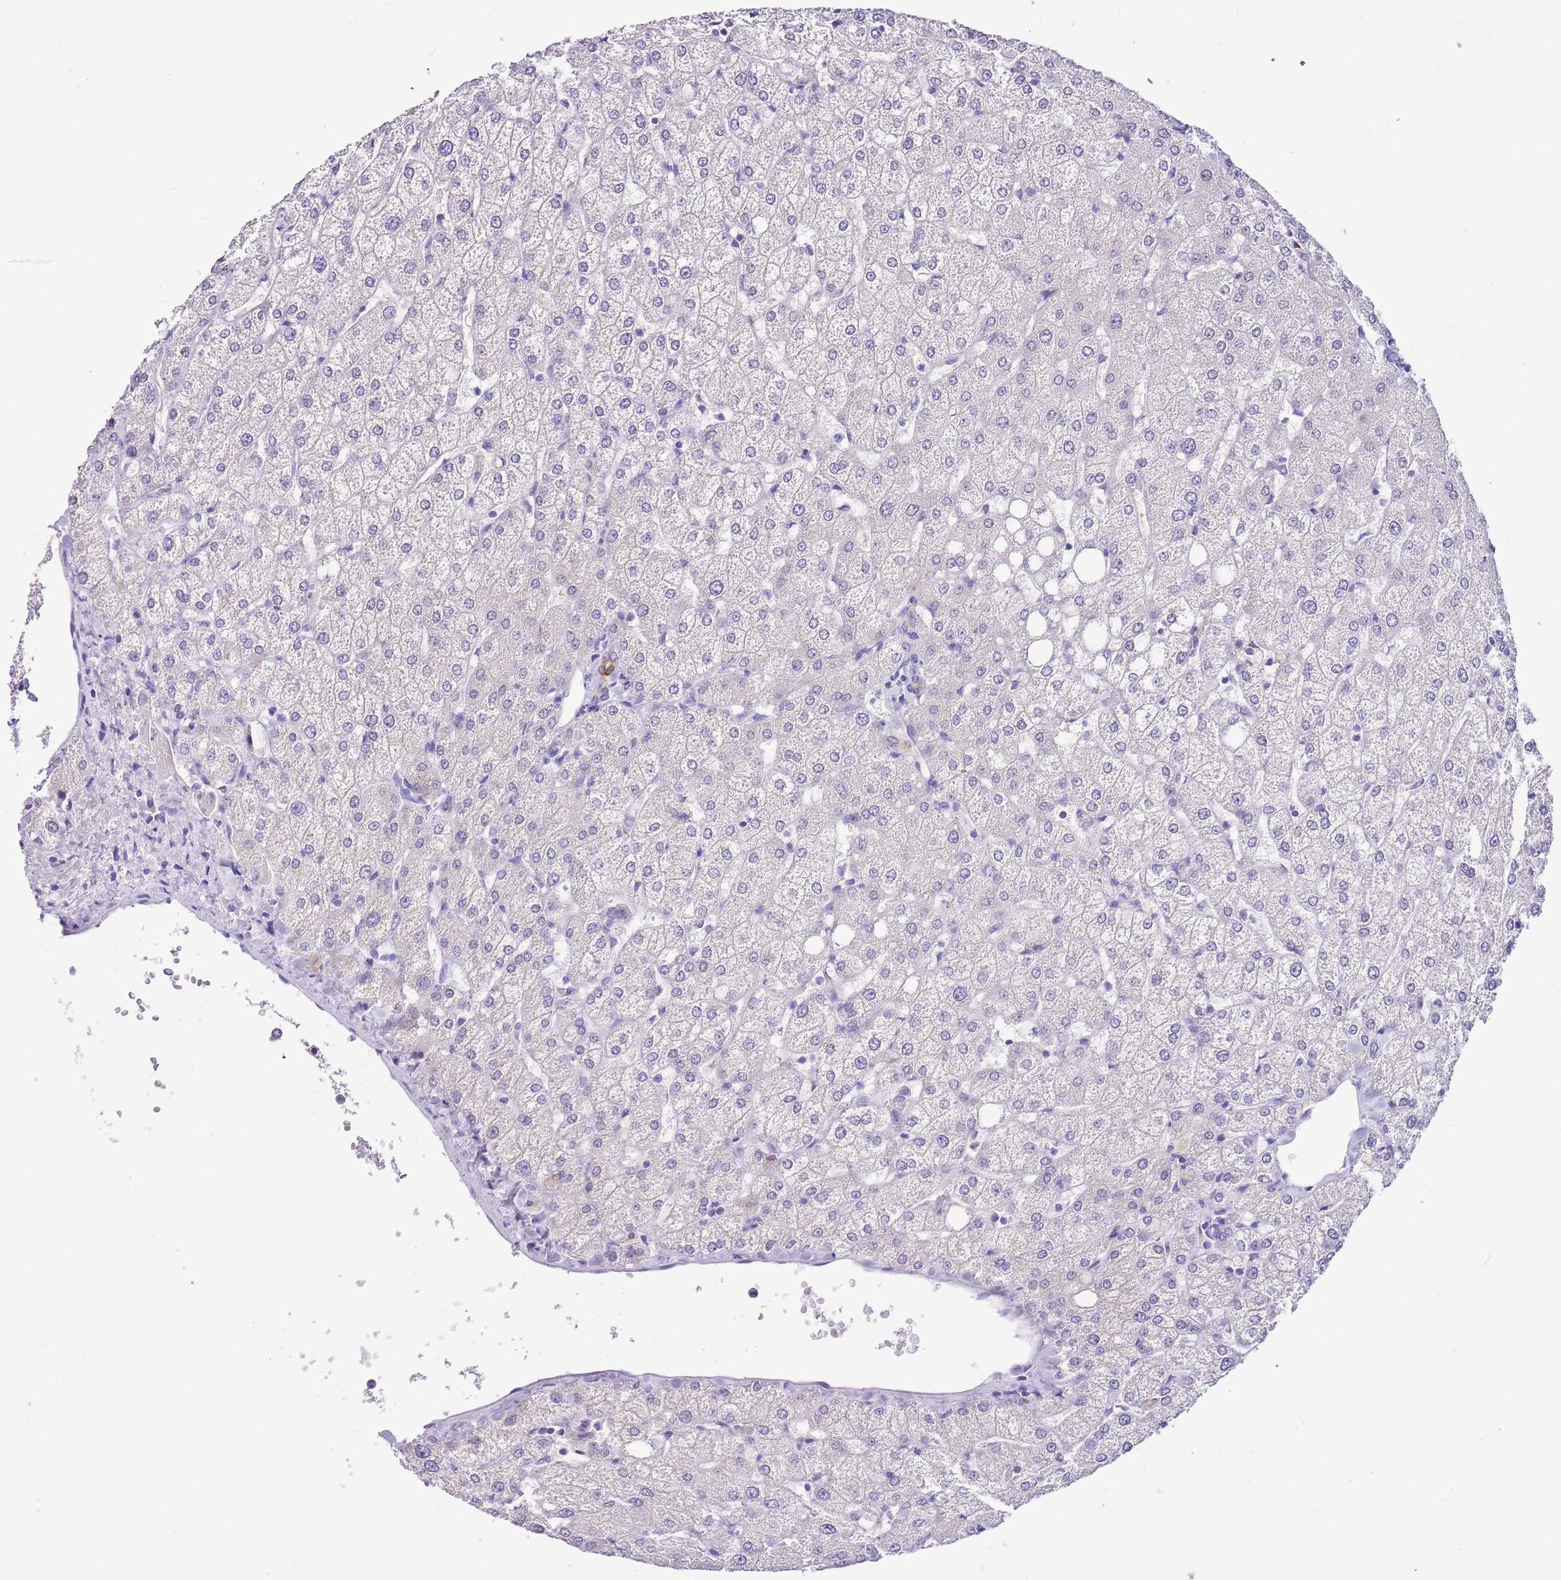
{"staining": {"intensity": "moderate", "quantity": ">75%", "location": "cytoplasmic/membranous"}, "tissue": "liver", "cell_type": "Cholangiocytes", "image_type": "normal", "snomed": [{"axis": "morphology", "description": "Normal tissue, NOS"}, {"axis": "topography", "description": "Liver"}], "caption": "Normal liver reveals moderate cytoplasmic/membranous expression in approximately >75% of cholangiocytes.", "gene": "R3HDM4", "patient": {"sex": "female", "age": 54}}